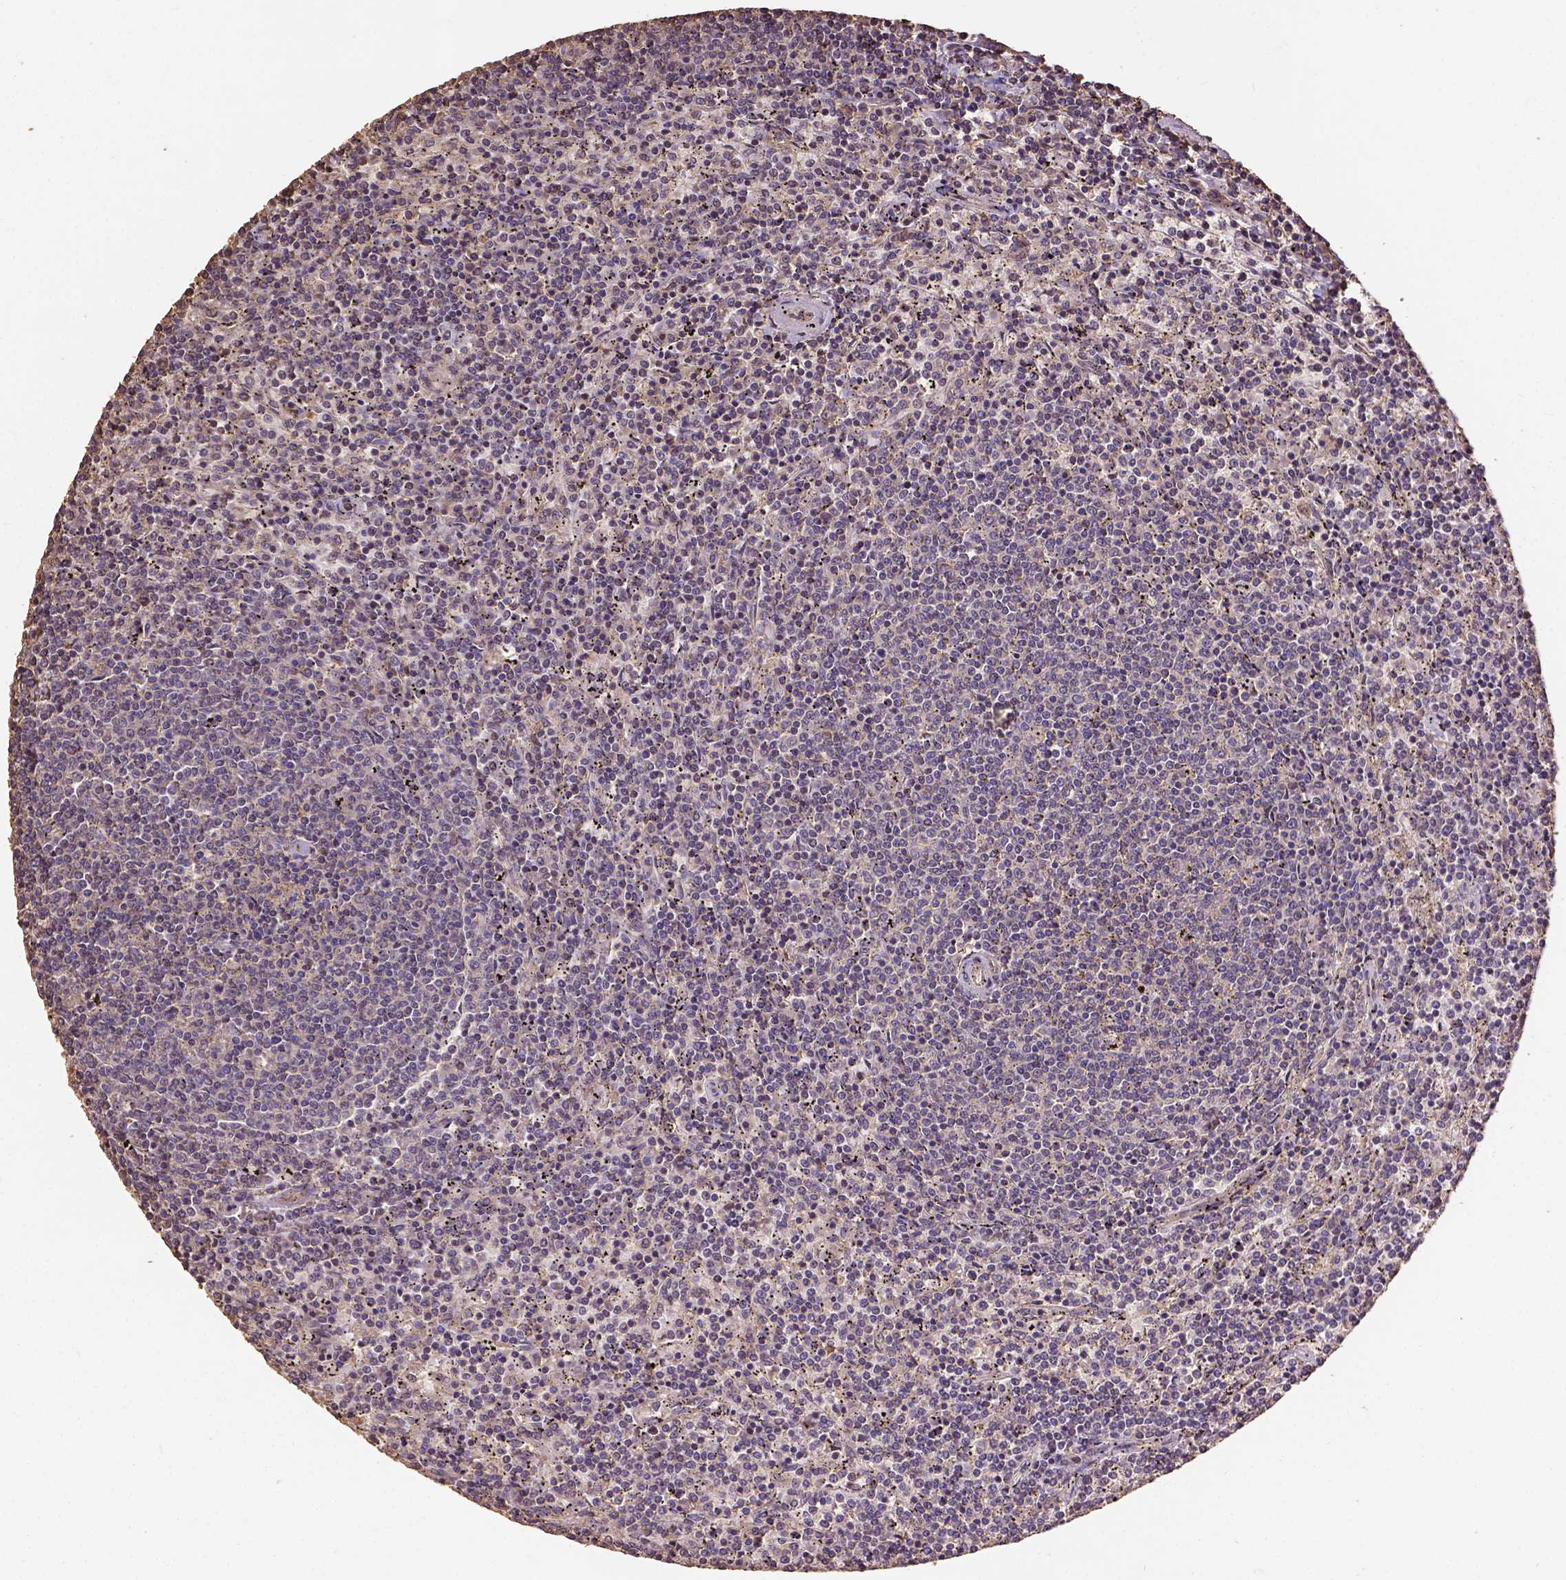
{"staining": {"intensity": "weak", "quantity": "25%-75%", "location": "cytoplasmic/membranous"}, "tissue": "lymphoma", "cell_type": "Tumor cells", "image_type": "cancer", "snomed": [{"axis": "morphology", "description": "Malignant lymphoma, non-Hodgkin's type, Low grade"}, {"axis": "topography", "description": "Spleen"}], "caption": "Lymphoma tissue demonstrates weak cytoplasmic/membranous expression in approximately 25%-75% of tumor cells Nuclei are stained in blue.", "gene": "ATP1B3", "patient": {"sex": "female", "age": 50}}